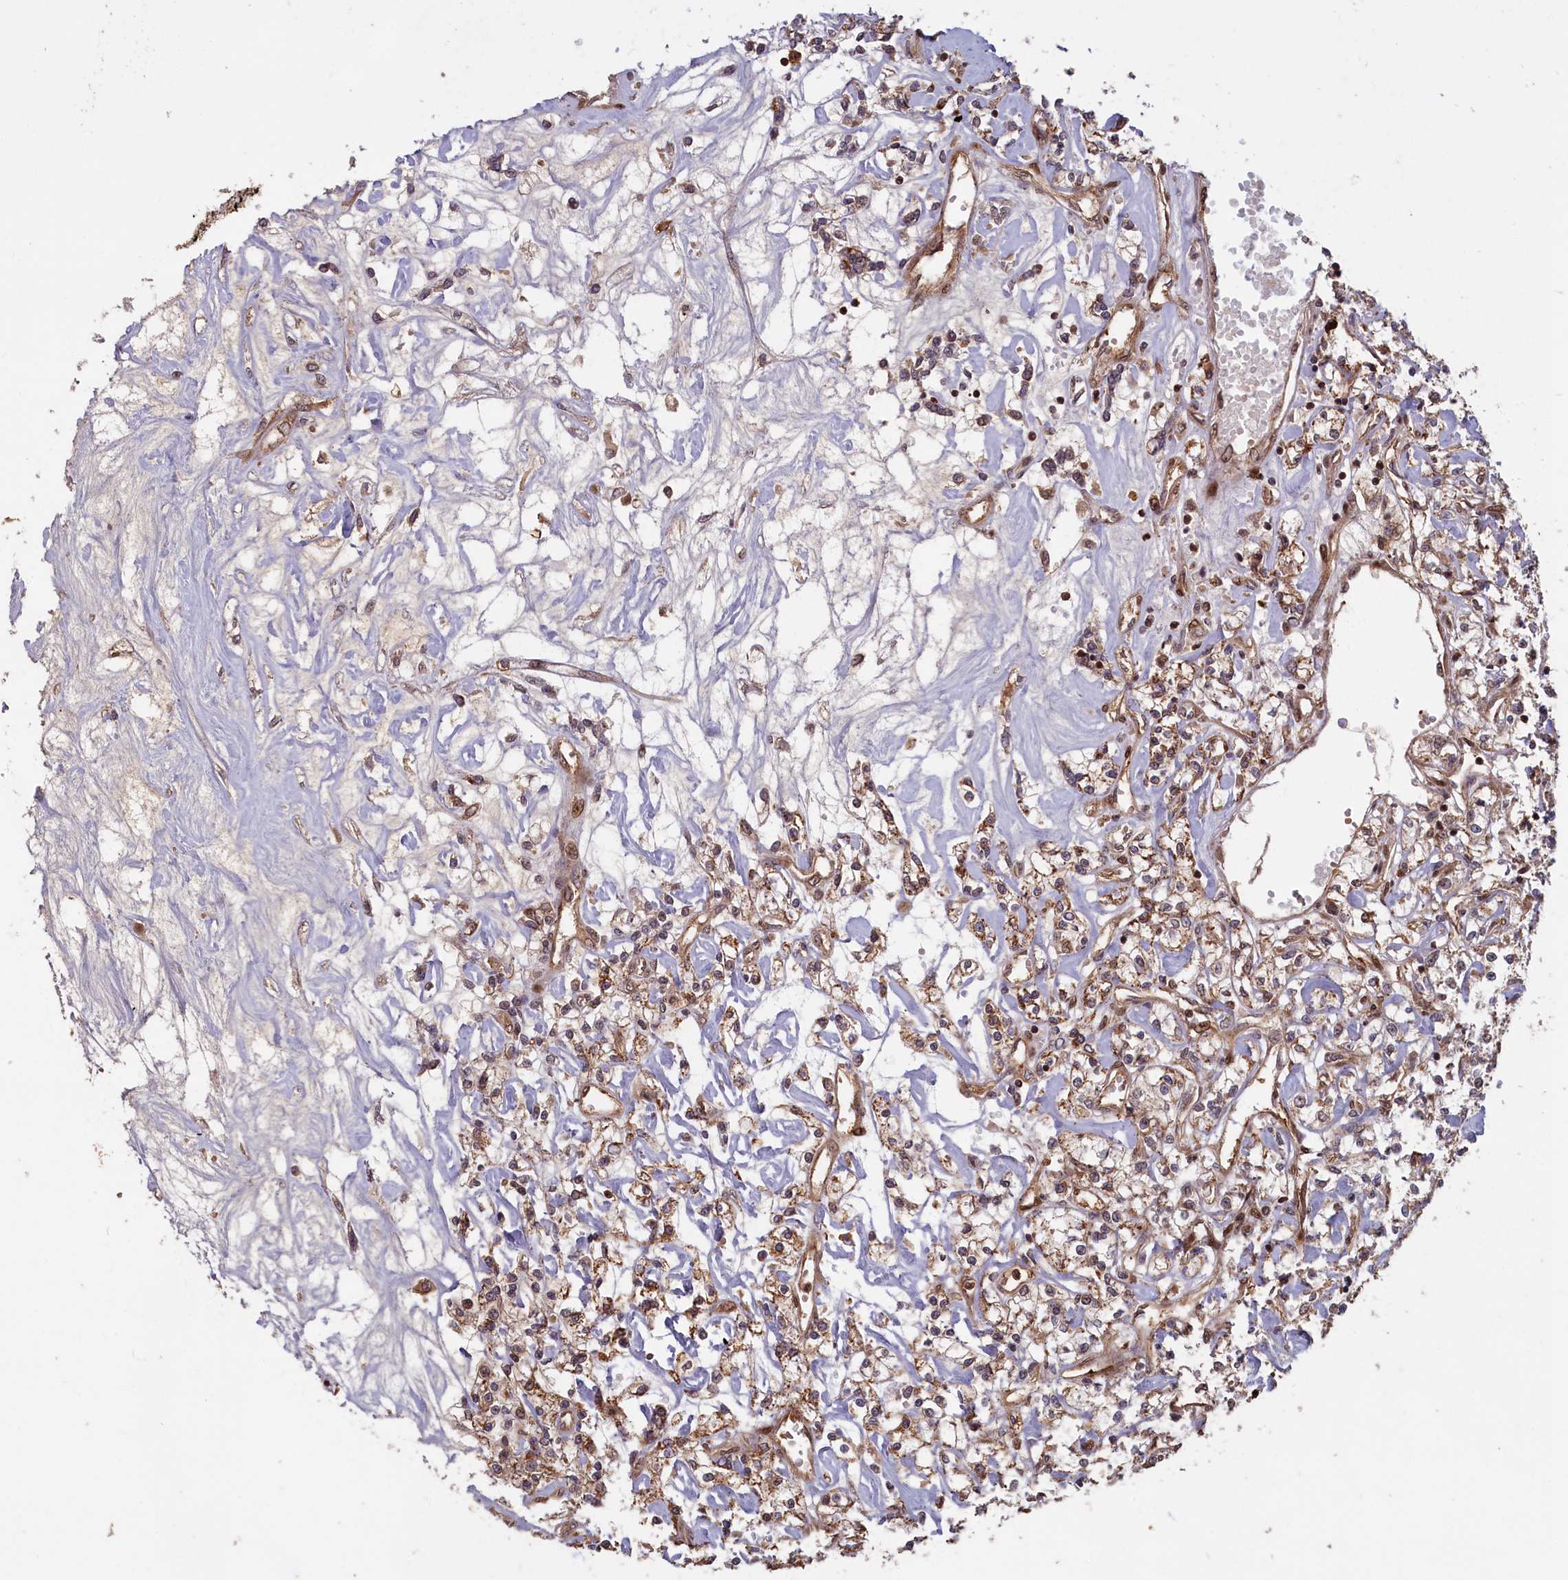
{"staining": {"intensity": "moderate", "quantity": ">75%", "location": "cytoplasmic/membranous,nuclear"}, "tissue": "renal cancer", "cell_type": "Tumor cells", "image_type": "cancer", "snomed": [{"axis": "morphology", "description": "Adenocarcinoma, NOS"}, {"axis": "topography", "description": "Kidney"}], "caption": "Renal cancer stained with a protein marker shows moderate staining in tumor cells.", "gene": "HIF3A", "patient": {"sex": "female", "age": 59}}